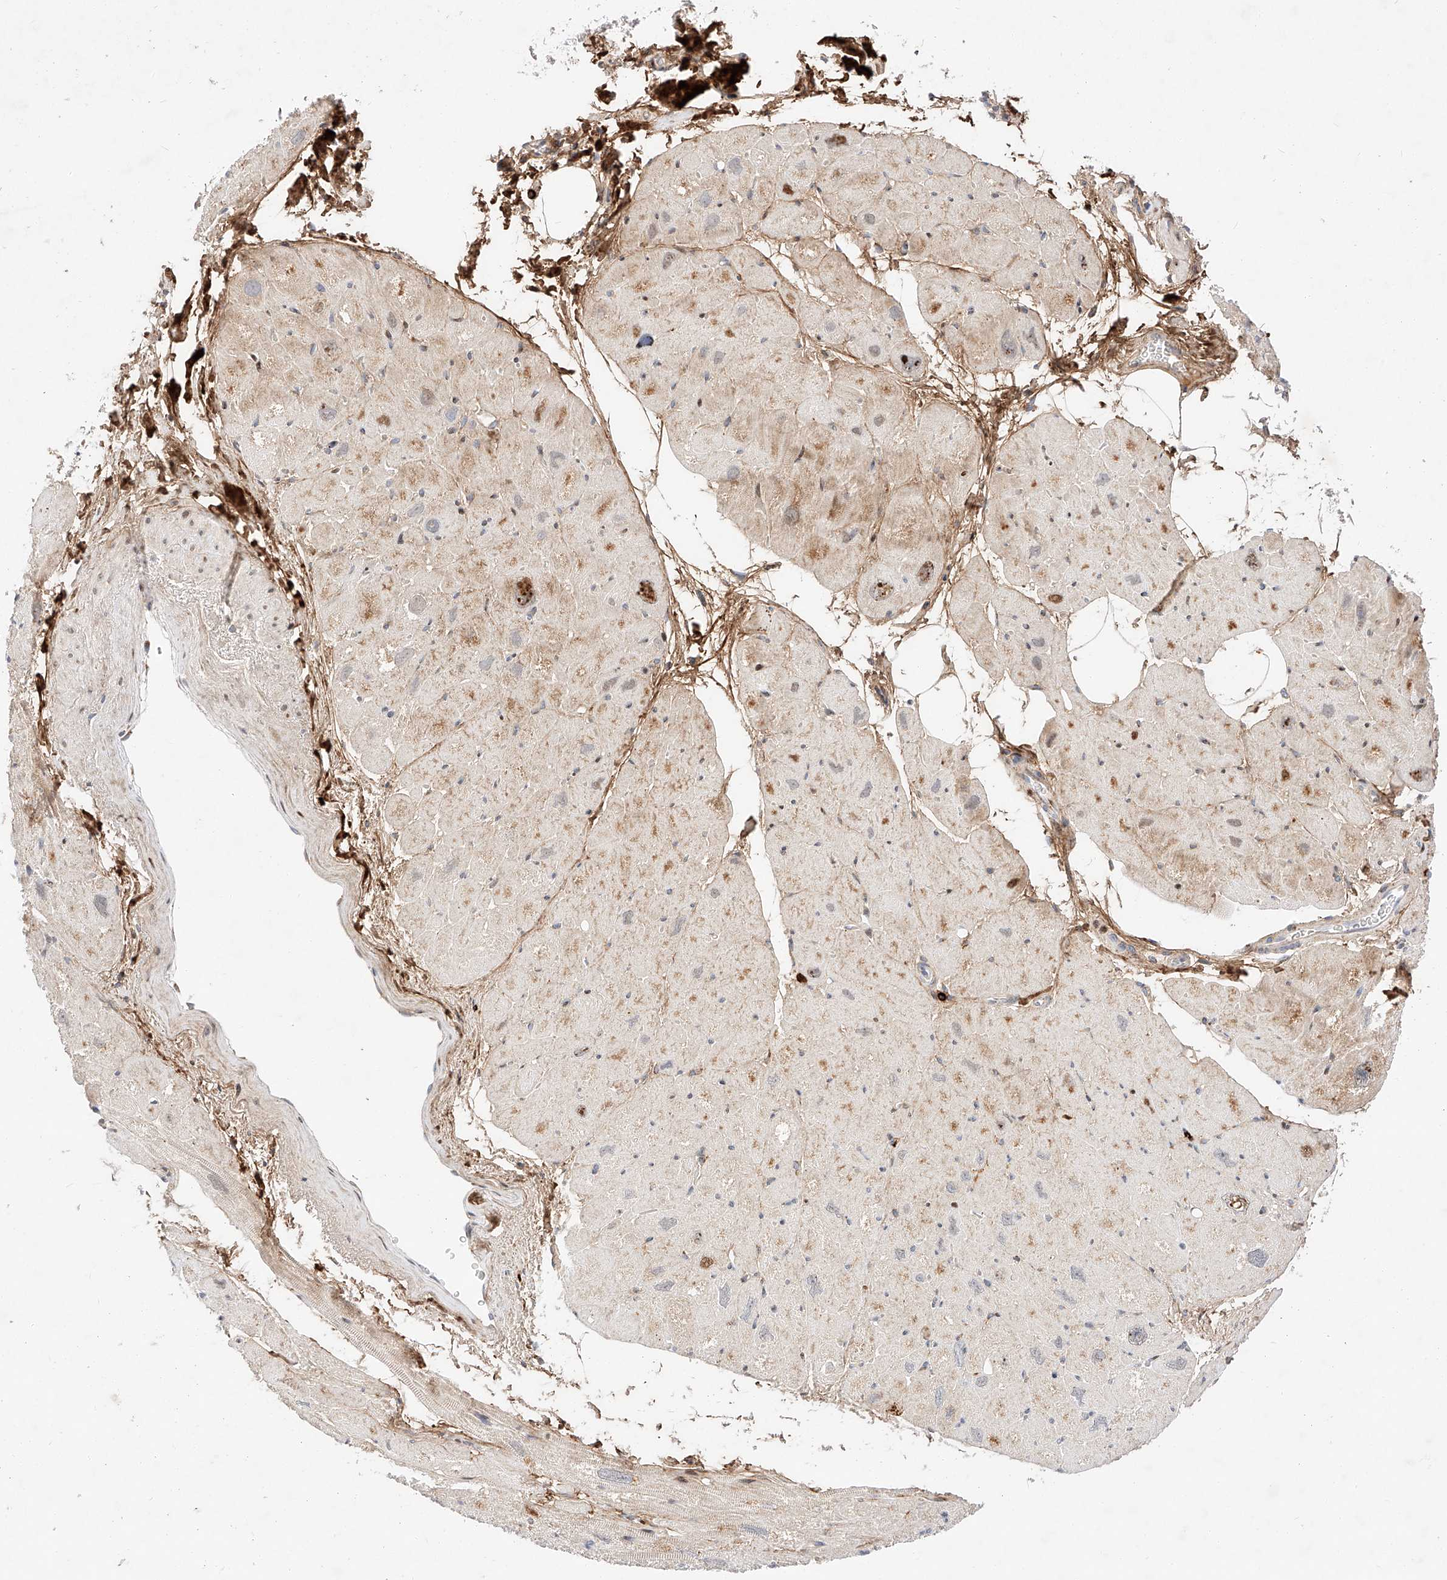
{"staining": {"intensity": "strong", "quantity": "25%-75%", "location": "cytoplasmic/membranous"}, "tissue": "heart muscle", "cell_type": "Cardiomyocytes", "image_type": "normal", "snomed": [{"axis": "morphology", "description": "Normal tissue, NOS"}, {"axis": "topography", "description": "Heart"}], "caption": "Human heart muscle stained for a protein (brown) exhibits strong cytoplasmic/membranous positive positivity in approximately 25%-75% of cardiomyocytes.", "gene": "OSGEPL1", "patient": {"sex": "male", "age": 50}}